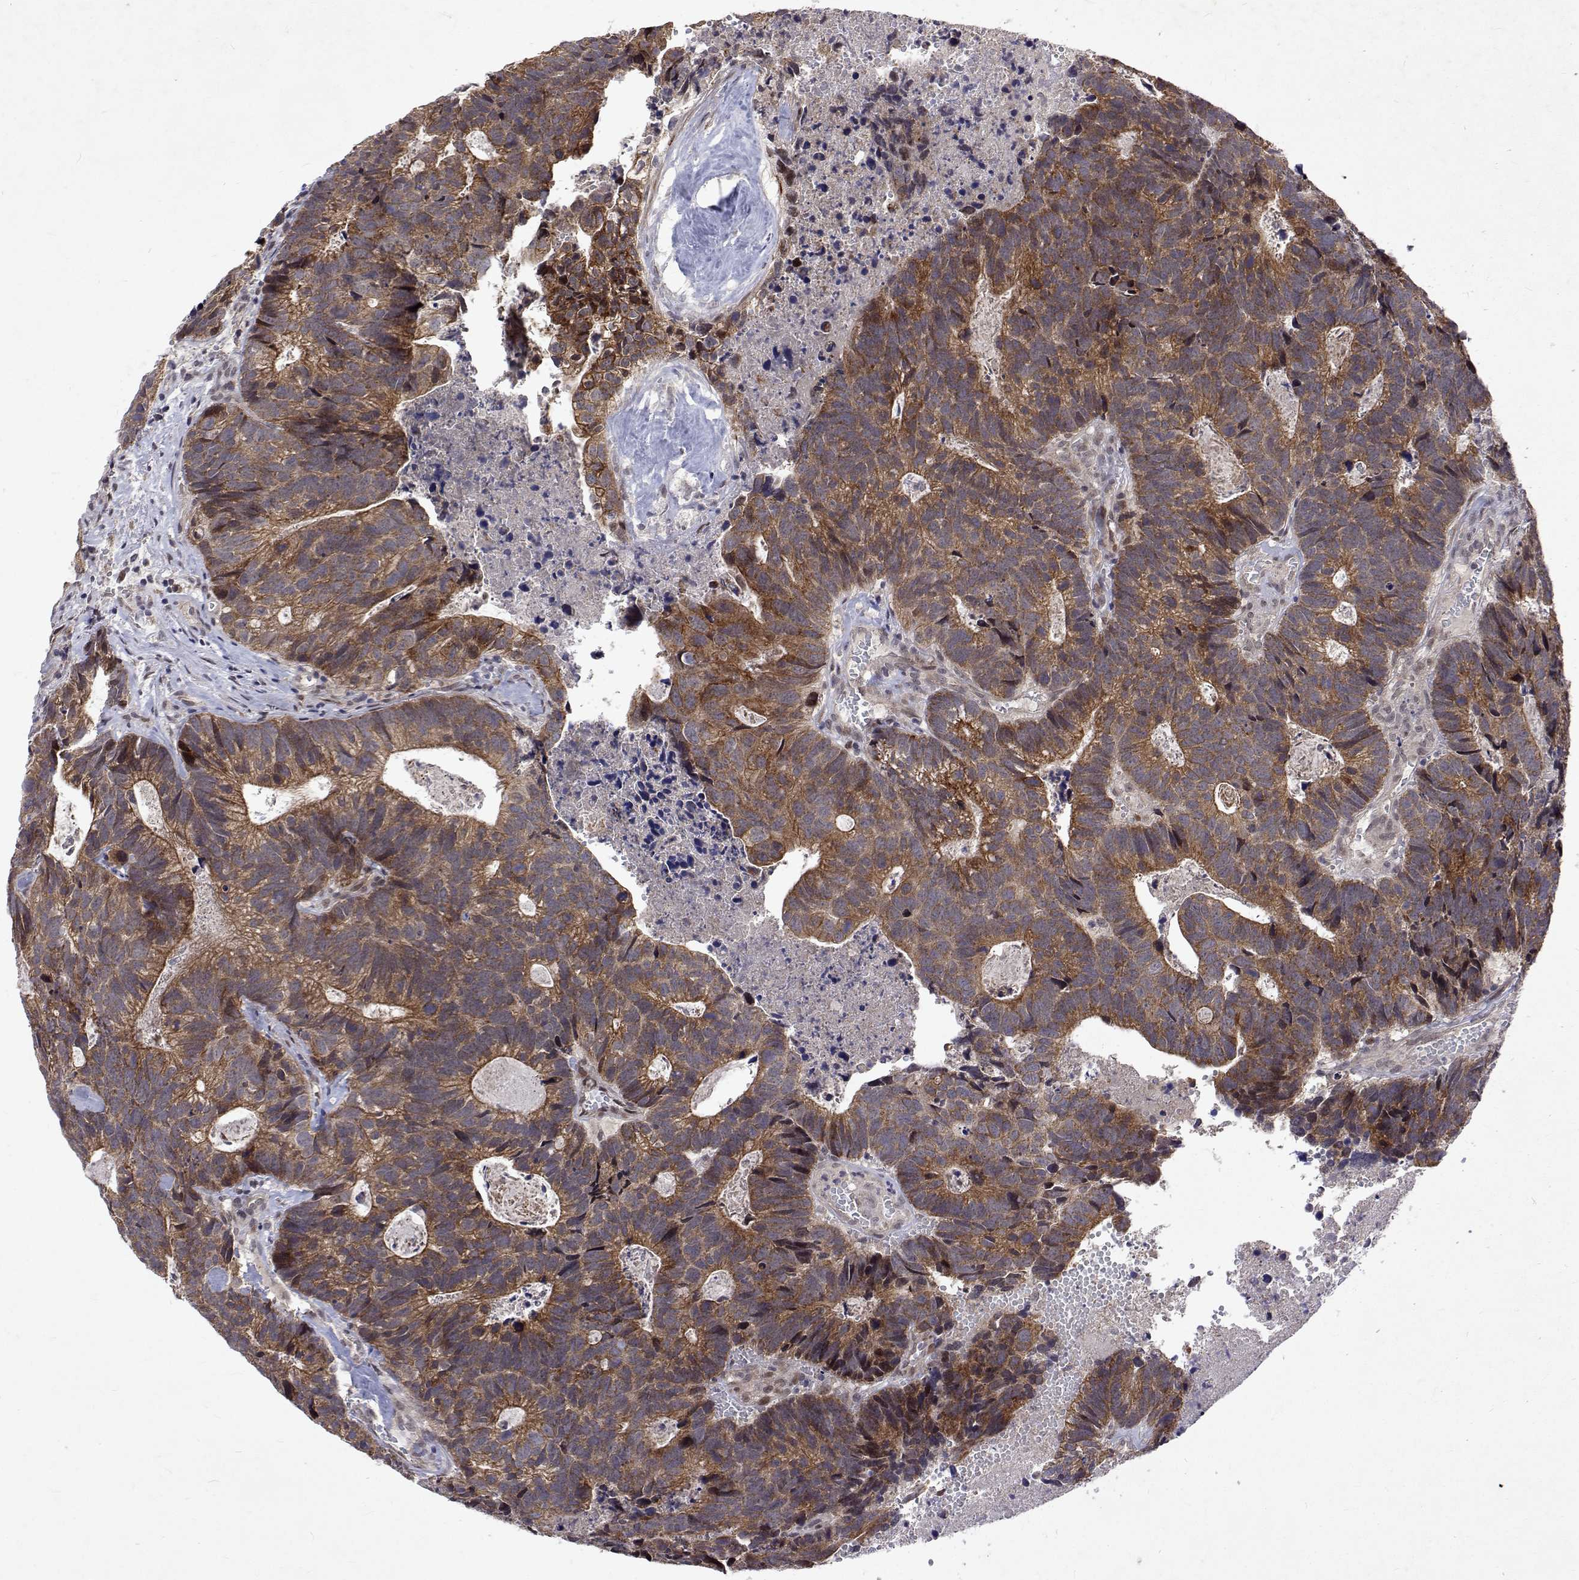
{"staining": {"intensity": "moderate", "quantity": ">75%", "location": "cytoplasmic/membranous"}, "tissue": "head and neck cancer", "cell_type": "Tumor cells", "image_type": "cancer", "snomed": [{"axis": "morphology", "description": "Adenocarcinoma, NOS"}, {"axis": "topography", "description": "Head-Neck"}], "caption": "This photomicrograph exhibits adenocarcinoma (head and neck) stained with immunohistochemistry to label a protein in brown. The cytoplasmic/membranous of tumor cells show moderate positivity for the protein. Nuclei are counter-stained blue.", "gene": "ALKBH8", "patient": {"sex": "male", "age": 62}}